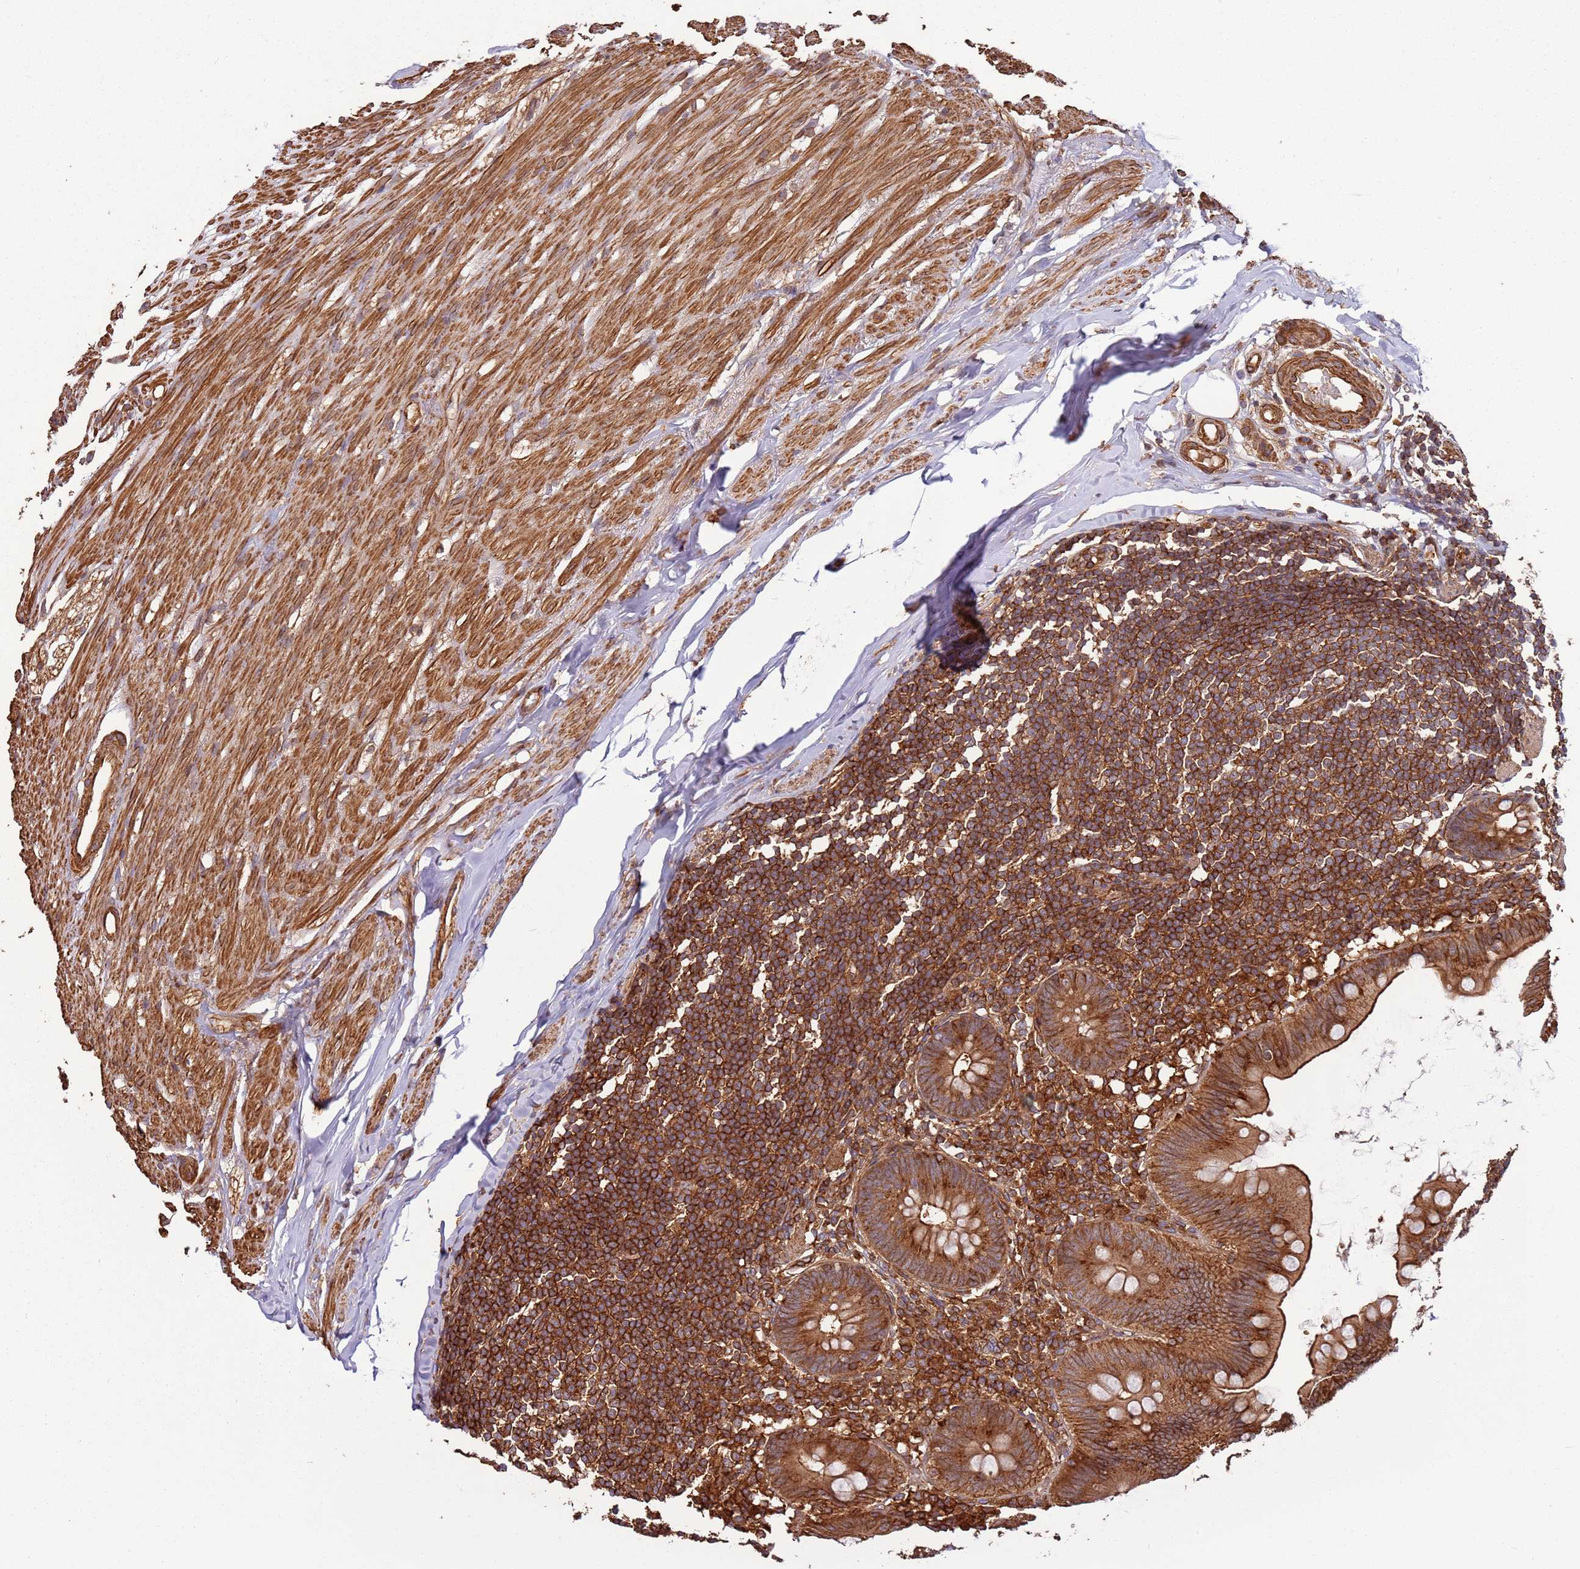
{"staining": {"intensity": "strong", "quantity": ">75%", "location": "cytoplasmic/membranous"}, "tissue": "appendix", "cell_type": "Glandular cells", "image_type": "normal", "snomed": [{"axis": "morphology", "description": "Normal tissue, NOS"}, {"axis": "topography", "description": "Appendix"}], "caption": "Strong cytoplasmic/membranous expression is seen in approximately >75% of glandular cells in unremarkable appendix.", "gene": "ACVR2A", "patient": {"sex": "female", "age": 62}}